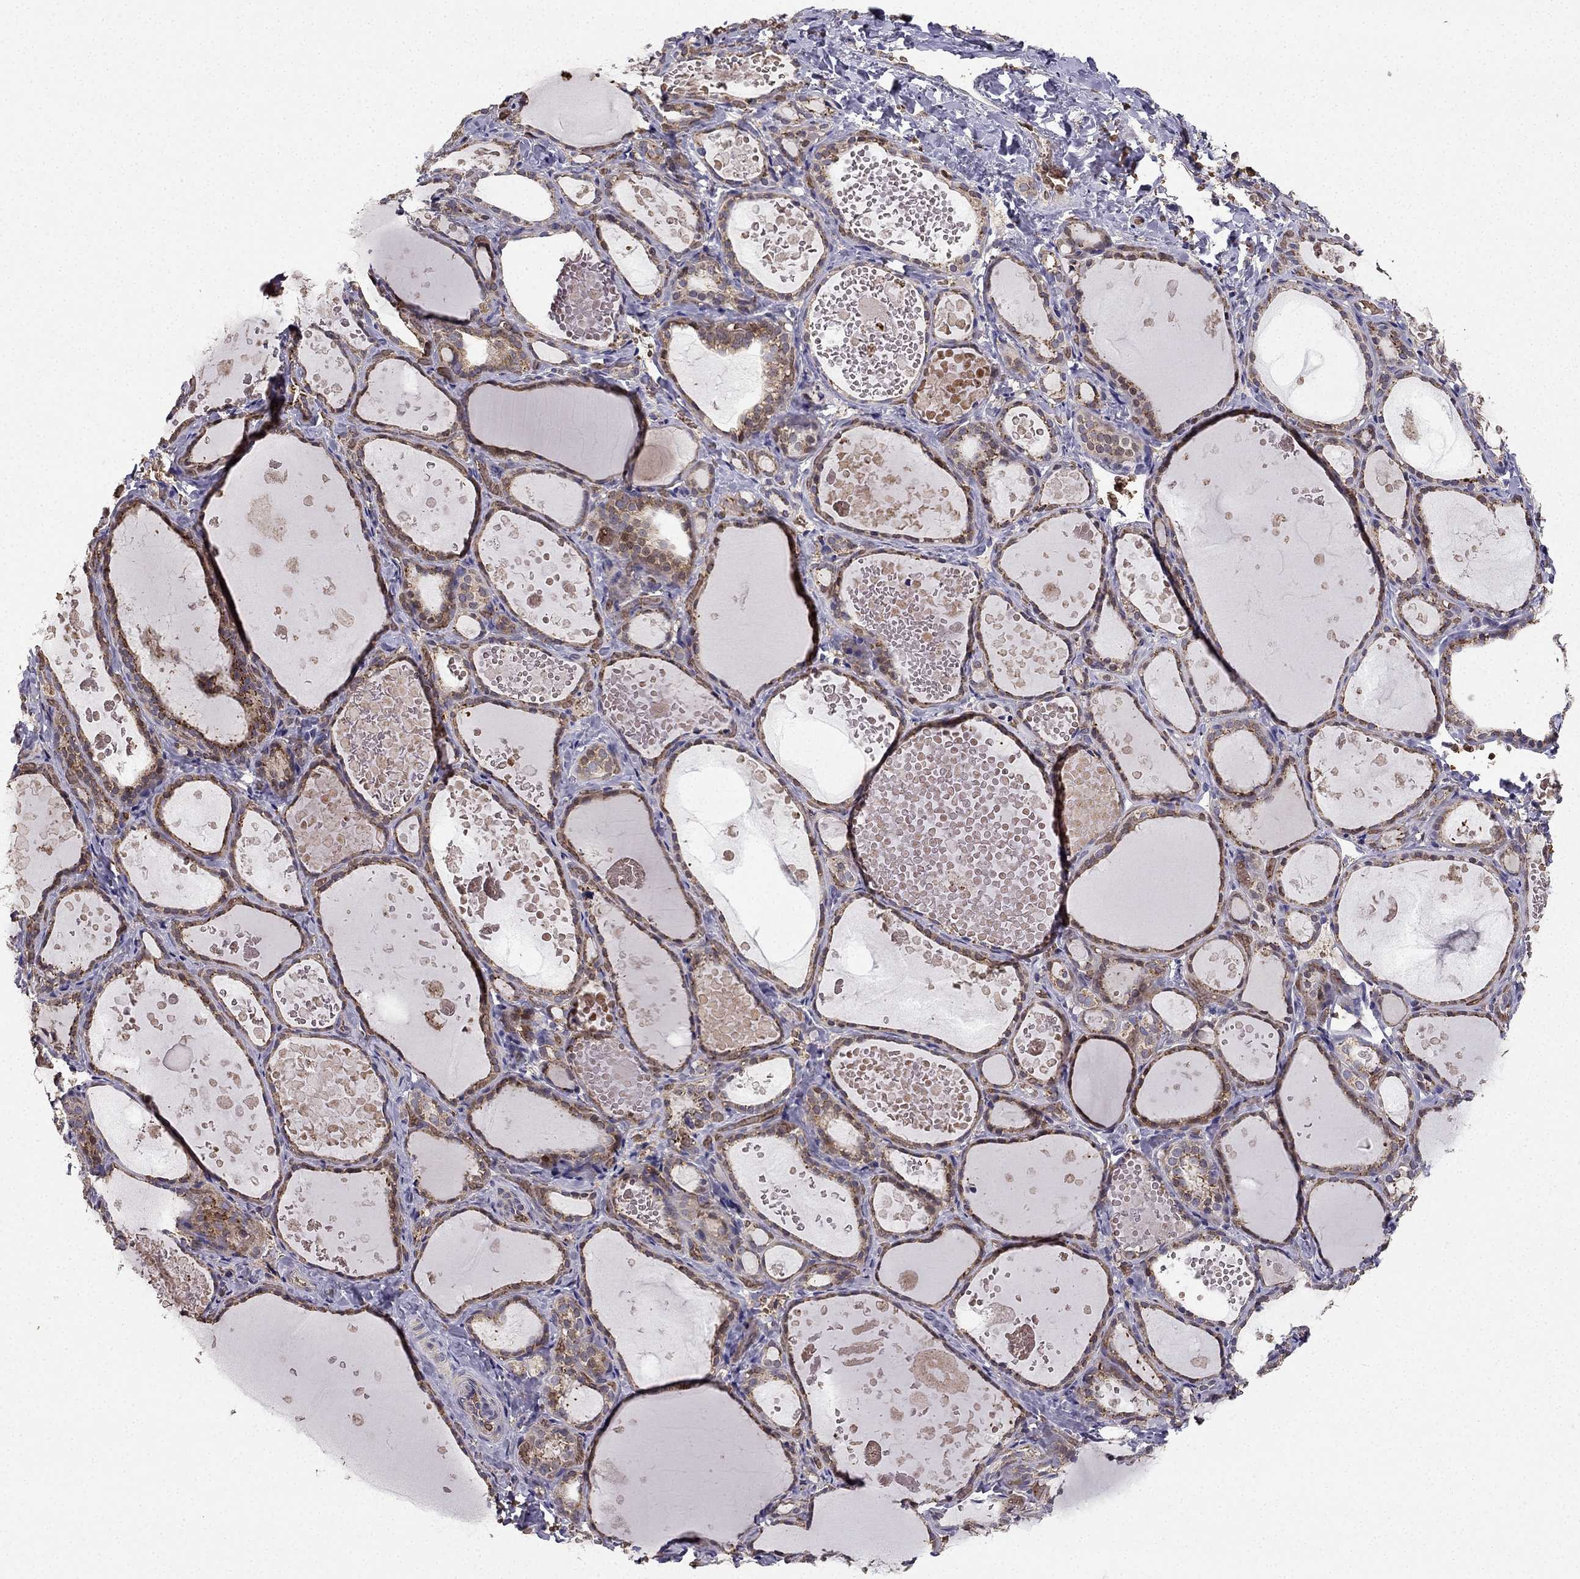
{"staining": {"intensity": "moderate", "quantity": ">75%", "location": "cytoplasmic/membranous"}, "tissue": "thyroid gland", "cell_type": "Glandular cells", "image_type": "normal", "snomed": [{"axis": "morphology", "description": "Normal tissue, NOS"}, {"axis": "topography", "description": "Thyroid gland"}], "caption": "Immunohistochemical staining of benign thyroid gland exhibits medium levels of moderate cytoplasmic/membranous staining in approximately >75% of glandular cells. (Brightfield microscopy of DAB IHC at high magnification).", "gene": "B4GALT7", "patient": {"sex": "female", "age": 56}}